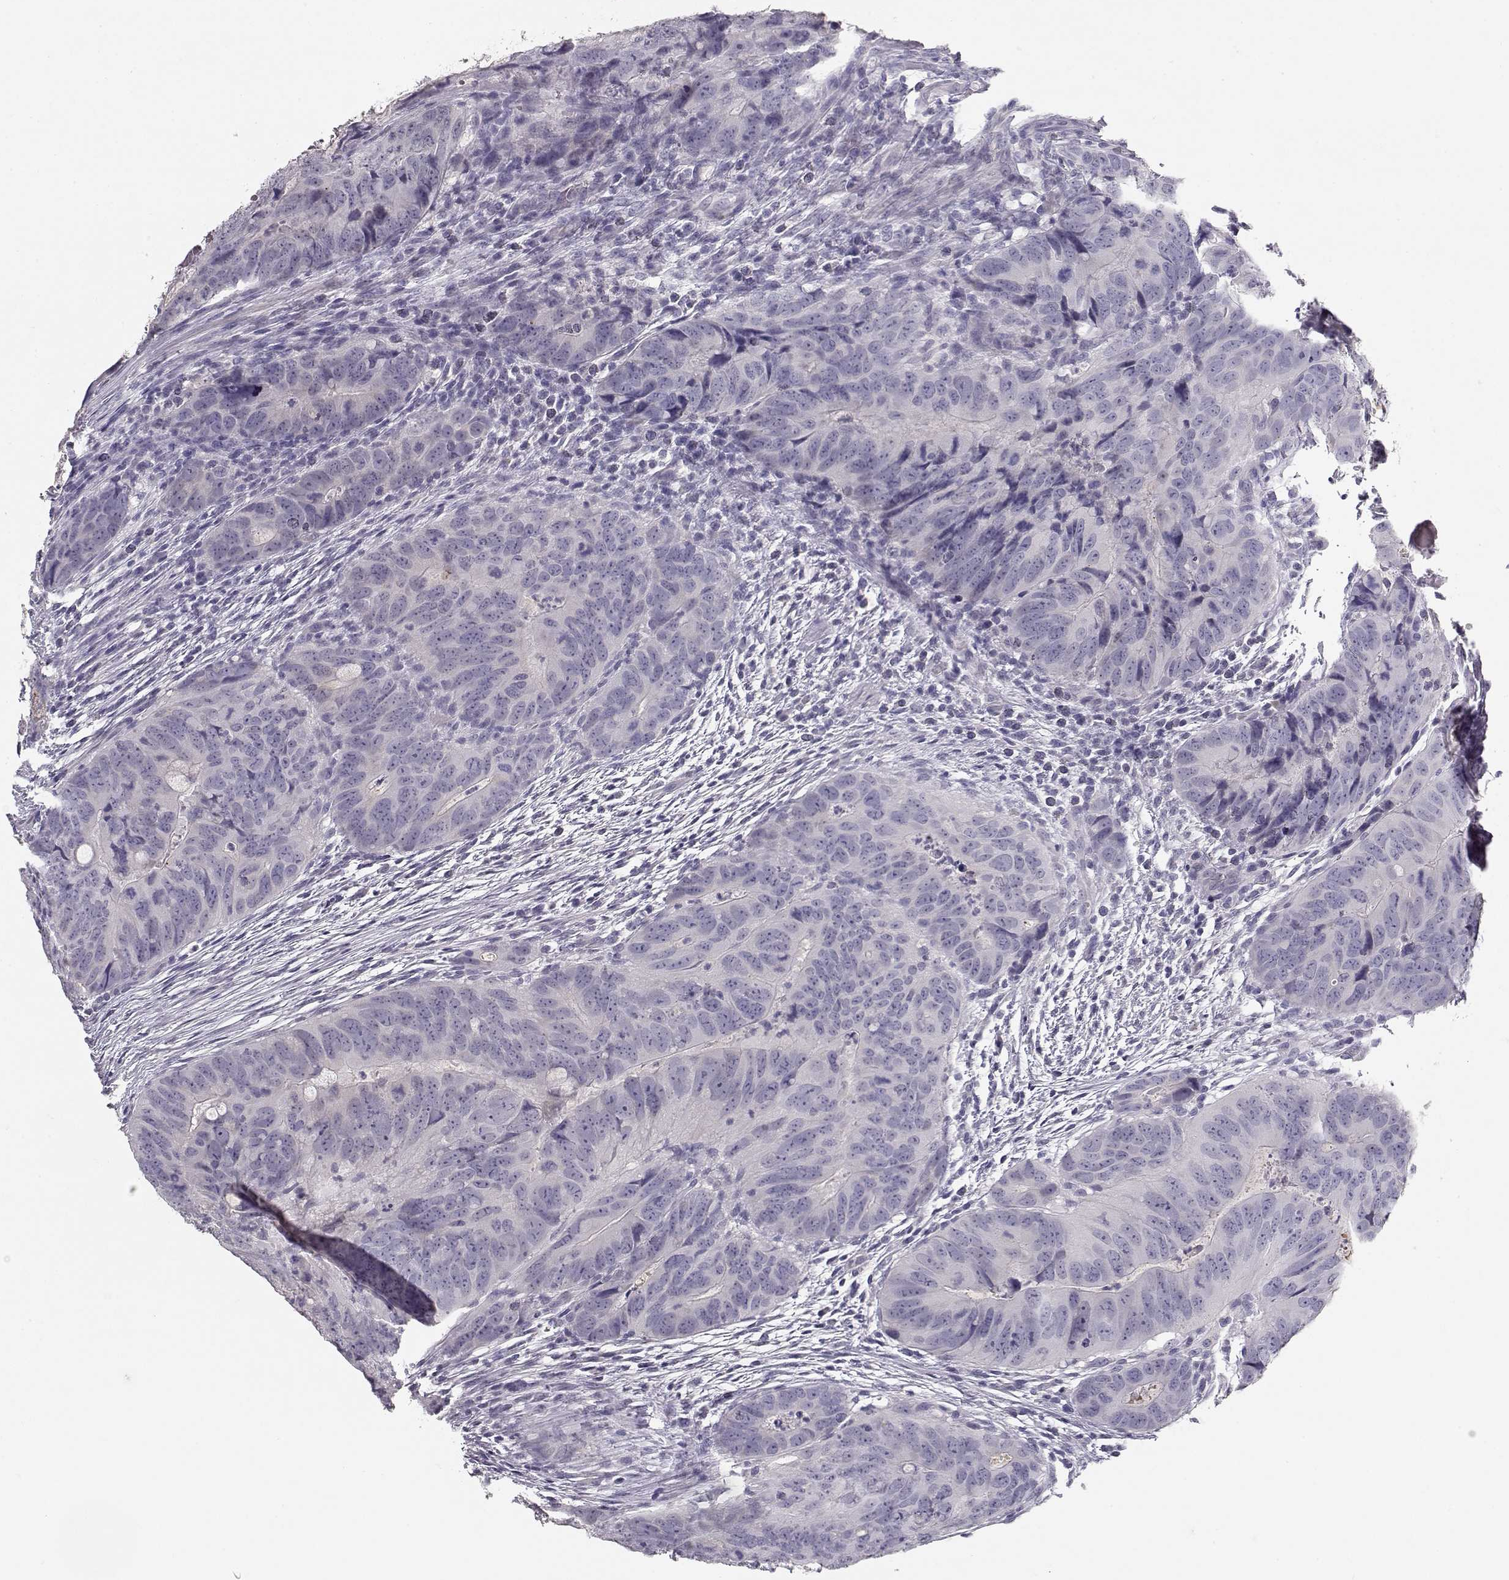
{"staining": {"intensity": "negative", "quantity": "none", "location": "none"}, "tissue": "colorectal cancer", "cell_type": "Tumor cells", "image_type": "cancer", "snomed": [{"axis": "morphology", "description": "Adenocarcinoma, NOS"}, {"axis": "topography", "description": "Colon"}], "caption": "The immunohistochemistry (IHC) photomicrograph has no significant staining in tumor cells of colorectal cancer tissue.", "gene": "TPH2", "patient": {"sex": "male", "age": 79}}